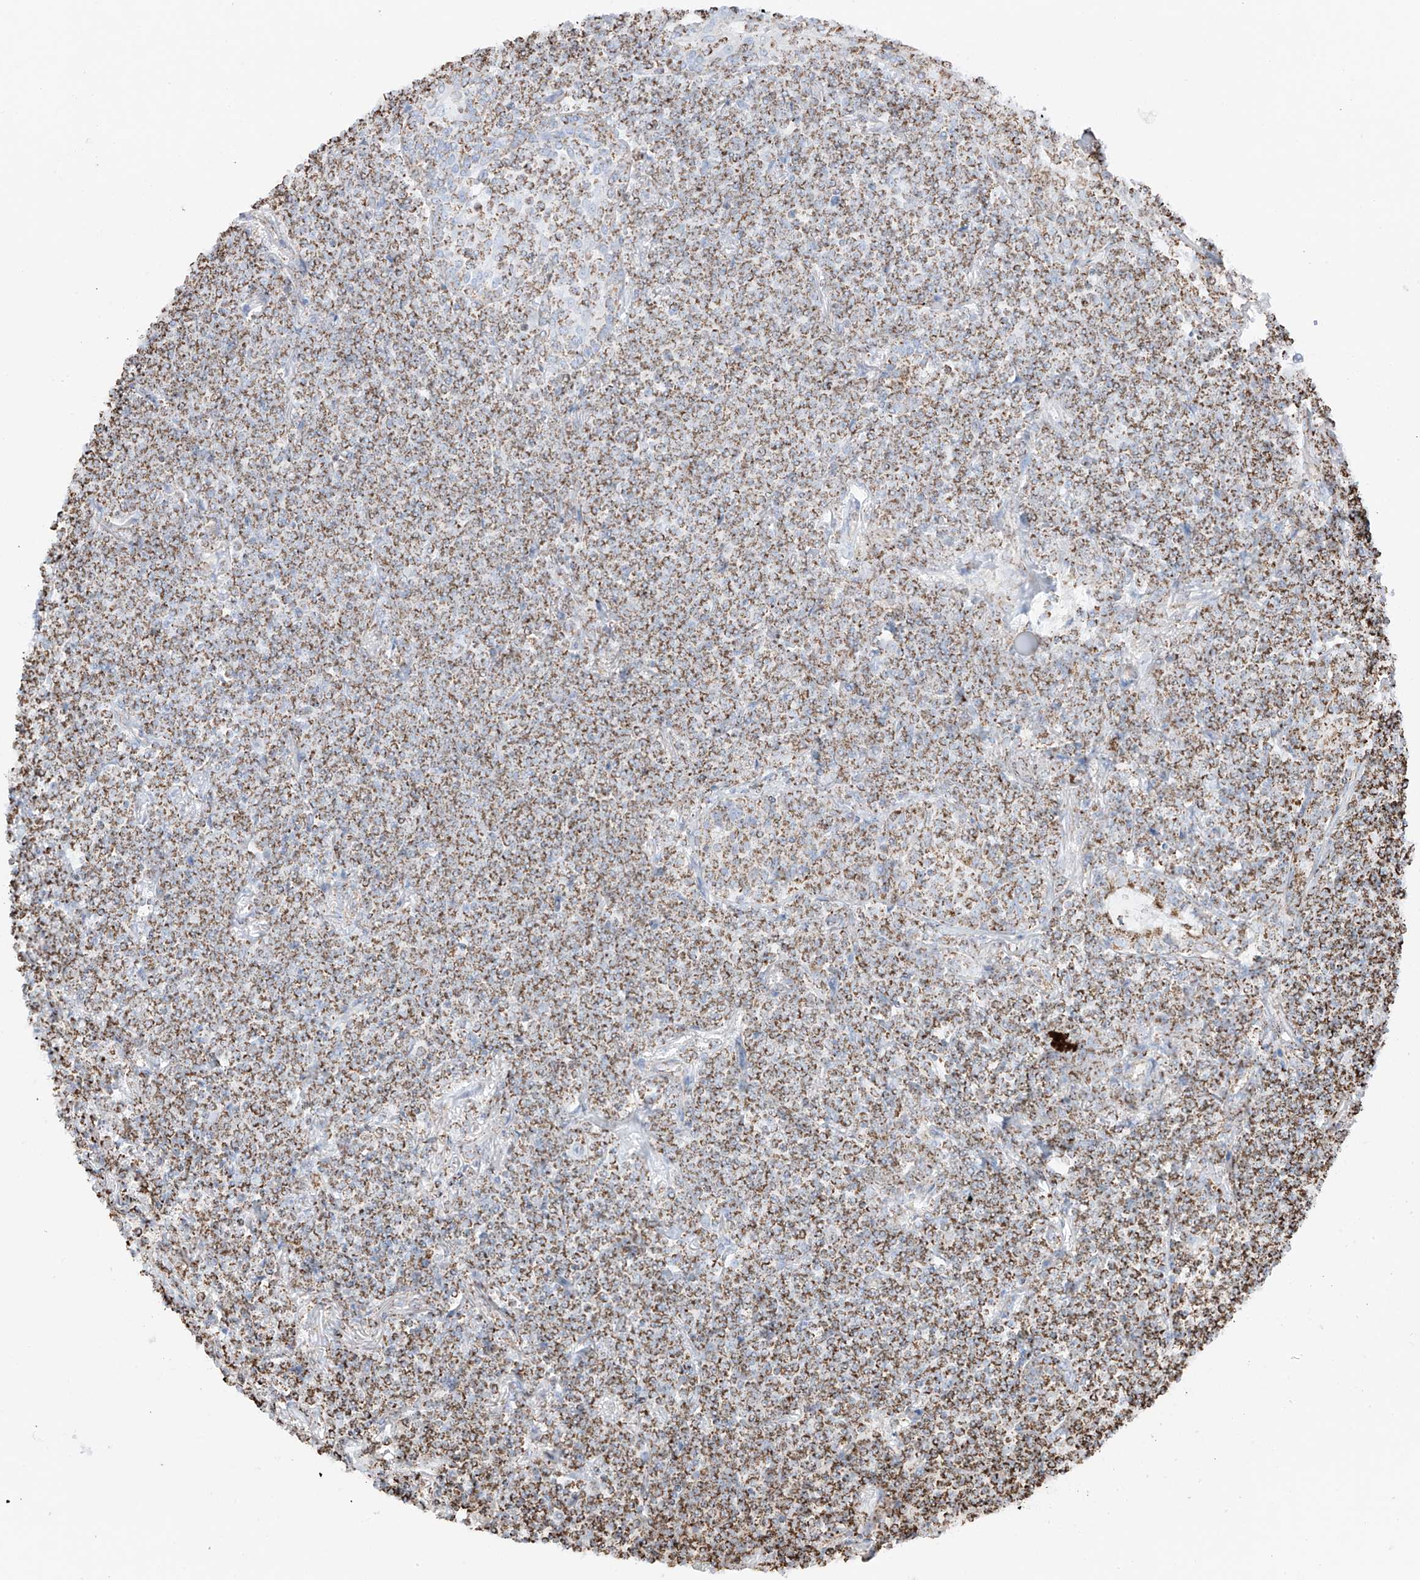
{"staining": {"intensity": "moderate", "quantity": ">75%", "location": "cytoplasmic/membranous"}, "tissue": "lymphoma", "cell_type": "Tumor cells", "image_type": "cancer", "snomed": [{"axis": "morphology", "description": "Malignant lymphoma, non-Hodgkin's type, Low grade"}, {"axis": "topography", "description": "Lung"}], "caption": "Low-grade malignant lymphoma, non-Hodgkin's type stained with DAB immunohistochemistry (IHC) reveals medium levels of moderate cytoplasmic/membranous expression in approximately >75% of tumor cells.", "gene": "XKR3", "patient": {"sex": "female", "age": 71}}